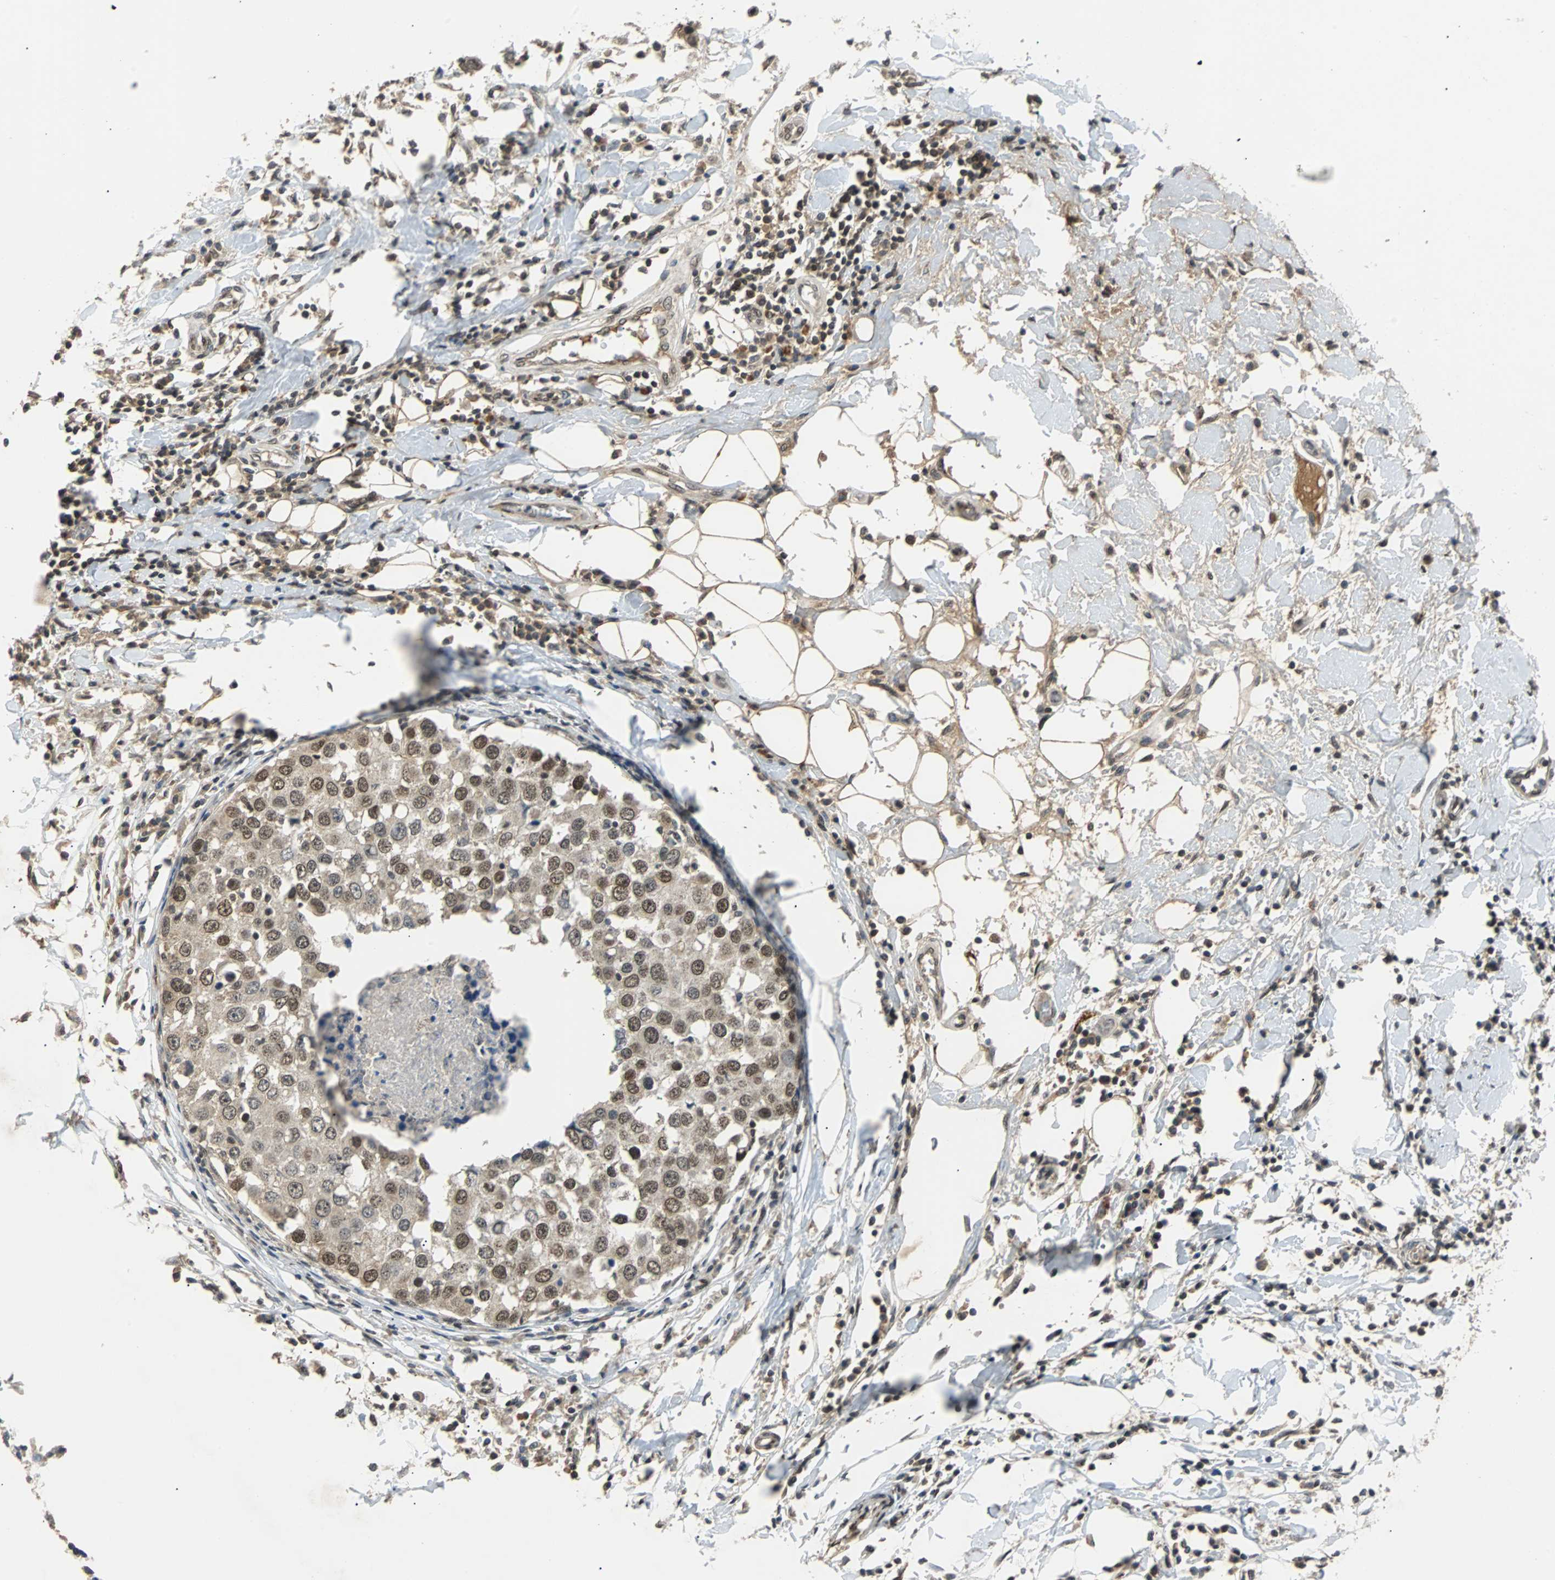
{"staining": {"intensity": "moderate", "quantity": ">75%", "location": "cytoplasmic/membranous,nuclear"}, "tissue": "breast cancer", "cell_type": "Tumor cells", "image_type": "cancer", "snomed": [{"axis": "morphology", "description": "Duct carcinoma"}, {"axis": "topography", "description": "Breast"}], "caption": "Breast cancer stained with a brown dye exhibits moderate cytoplasmic/membranous and nuclear positive positivity in about >75% of tumor cells.", "gene": "PHC1", "patient": {"sex": "female", "age": 27}}